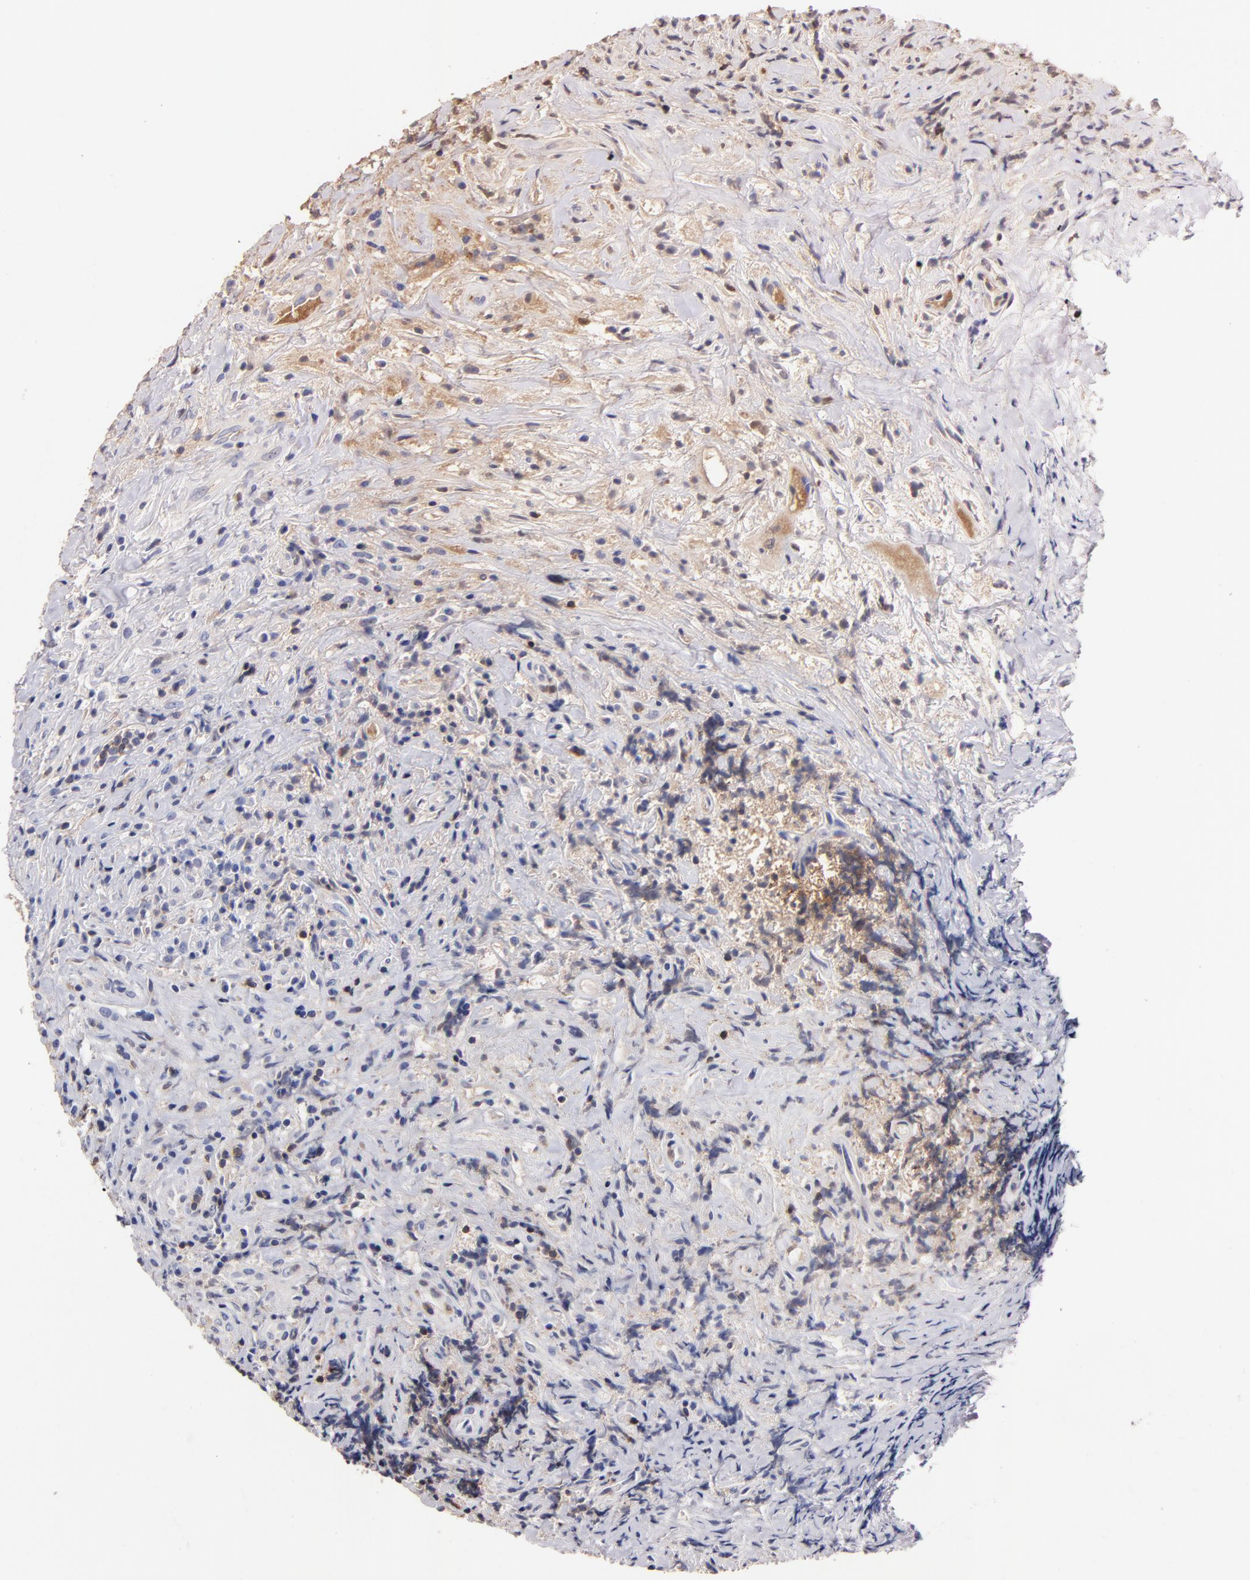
{"staining": {"intensity": "negative", "quantity": "none", "location": "none"}, "tissue": "lymphoma", "cell_type": "Tumor cells", "image_type": "cancer", "snomed": [{"axis": "morphology", "description": "Hodgkin's disease, NOS"}, {"axis": "topography", "description": "Lymph node"}], "caption": "This photomicrograph is of Hodgkin's disease stained with IHC to label a protein in brown with the nuclei are counter-stained blue. There is no staining in tumor cells.", "gene": "TRAT1", "patient": {"sex": "female", "age": 25}}